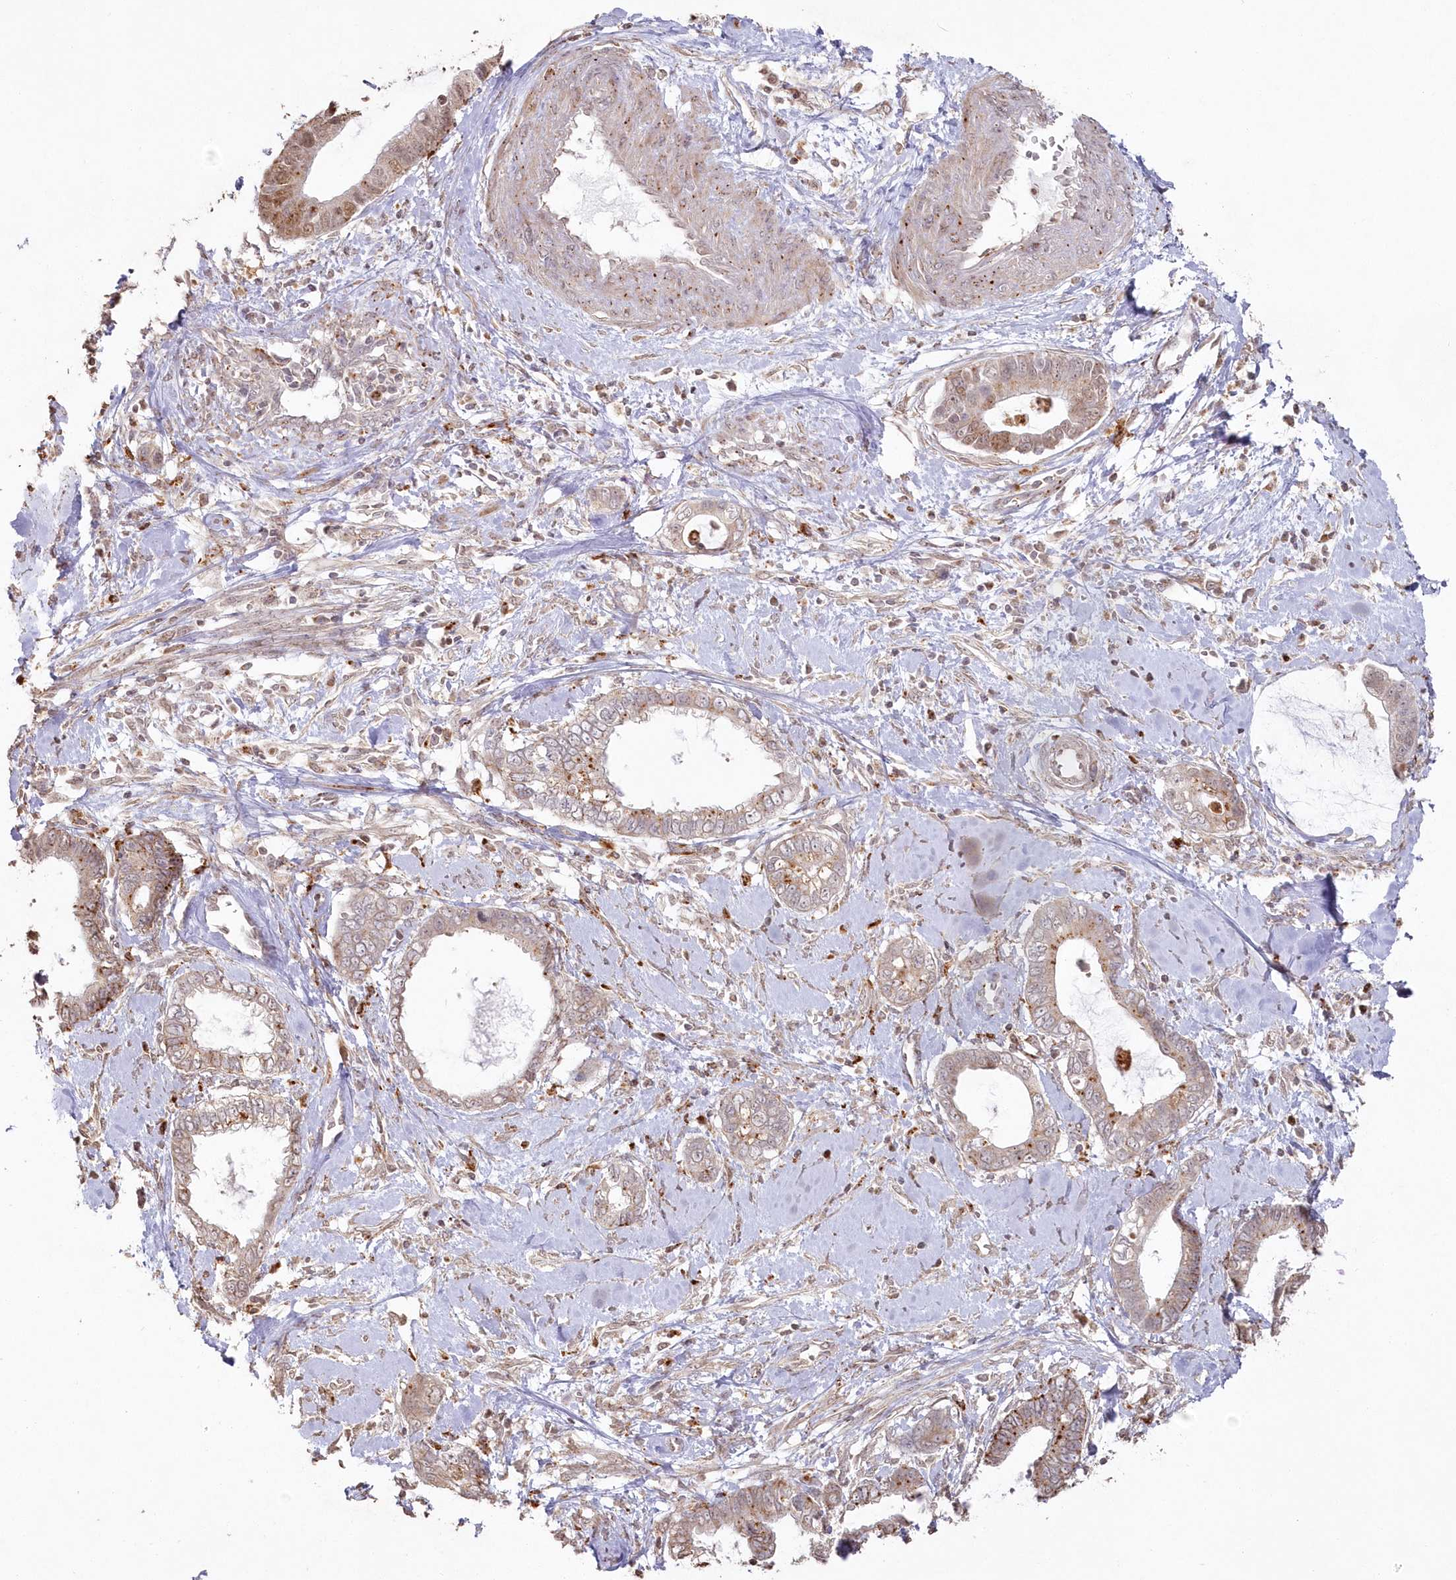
{"staining": {"intensity": "moderate", "quantity": "25%-75%", "location": "cytoplasmic/membranous"}, "tissue": "cervical cancer", "cell_type": "Tumor cells", "image_type": "cancer", "snomed": [{"axis": "morphology", "description": "Adenocarcinoma, NOS"}, {"axis": "topography", "description": "Cervix"}], "caption": "Immunohistochemistry (IHC) (DAB) staining of human cervical adenocarcinoma exhibits moderate cytoplasmic/membranous protein expression in about 25%-75% of tumor cells.", "gene": "ARSB", "patient": {"sex": "female", "age": 44}}